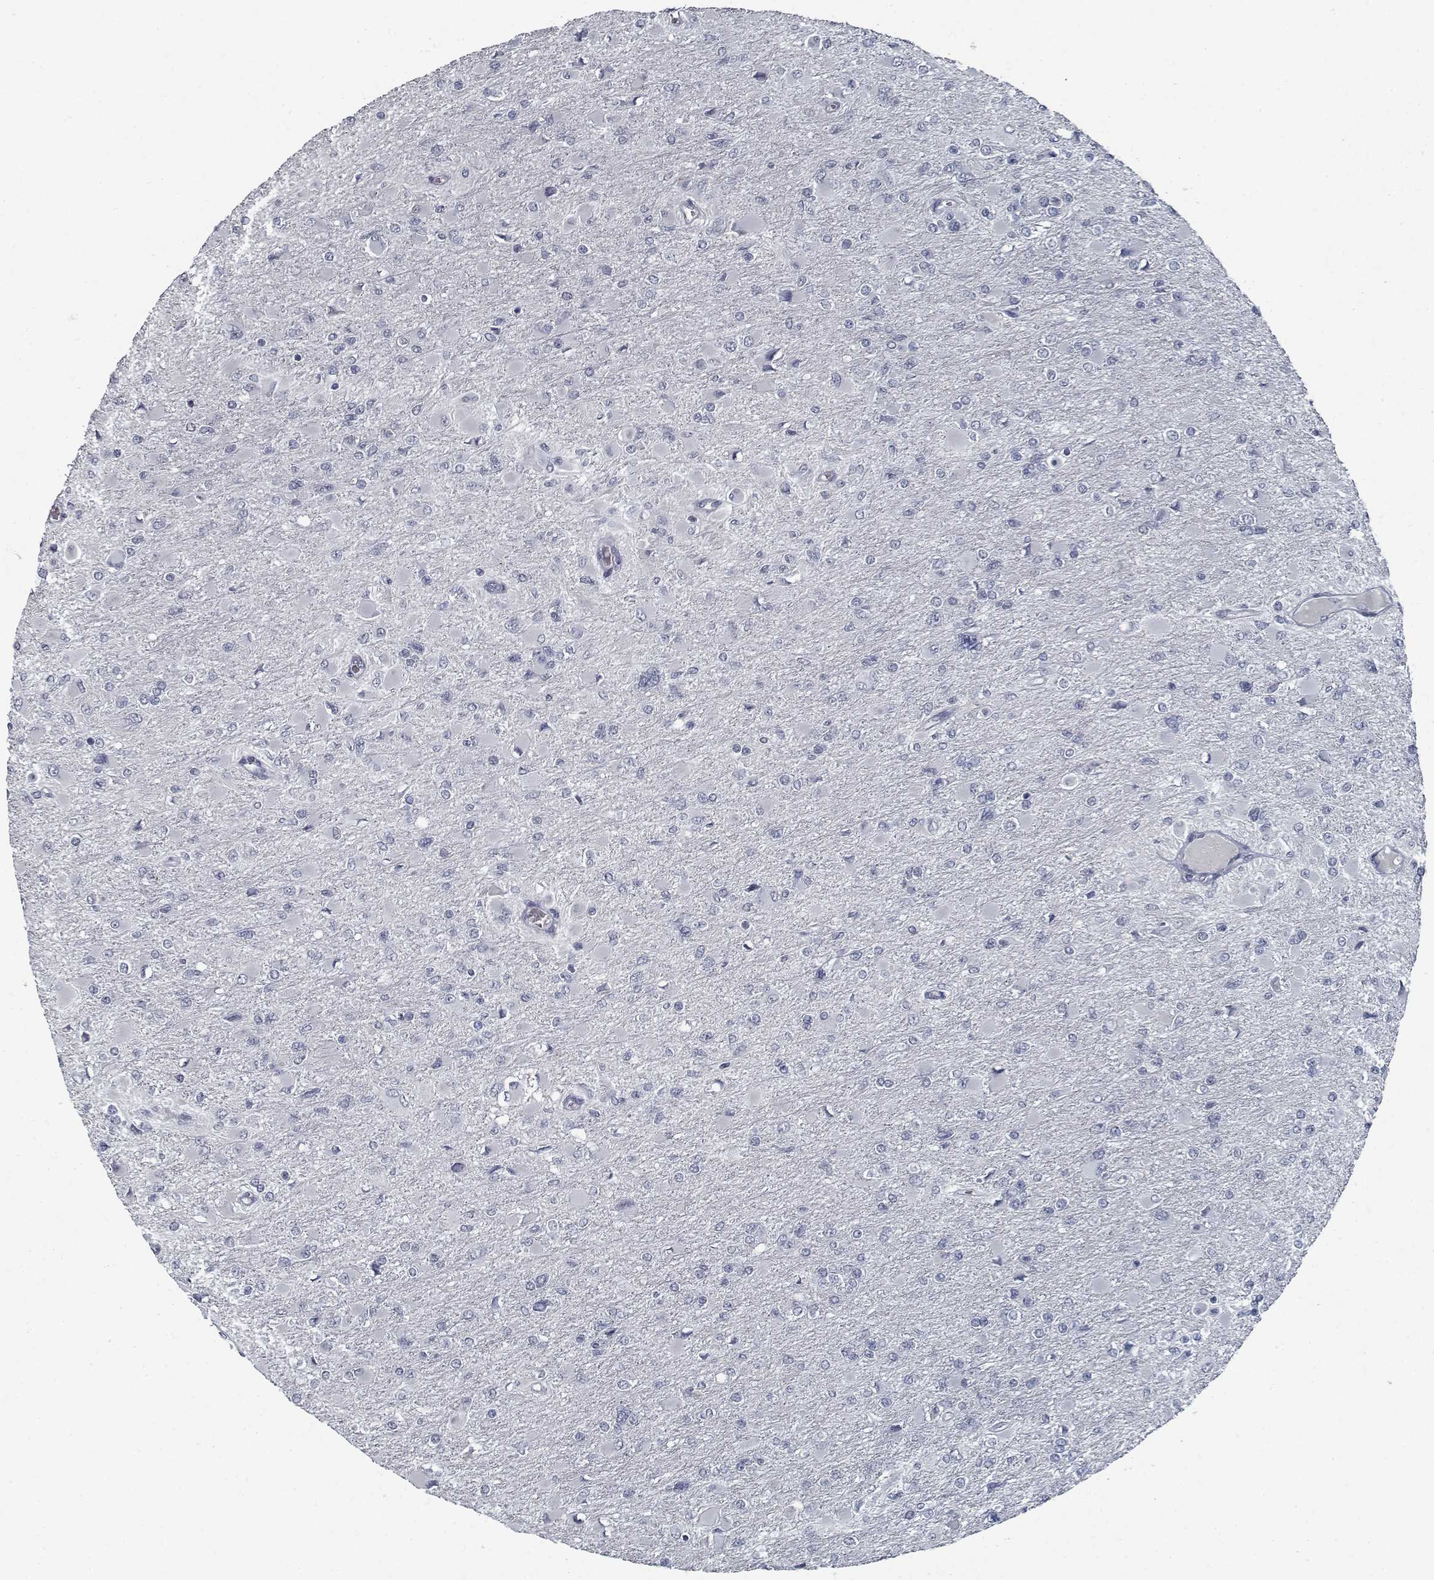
{"staining": {"intensity": "negative", "quantity": "none", "location": "none"}, "tissue": "glioma", "cell_type": "Tumor cells", "image_type": "cancer", "snomed": [{"axis": "morphology", "description": "Glioma, malignant, High grade"}, {"axis": "topography", "description": "Cerebral cortex"}], "caption": "IHC of human malignant glioma (high-grade) demonstrates no expression in tumor cells.", "gene": "GAD2", "patient": {"sex": "female", "age": 36}}